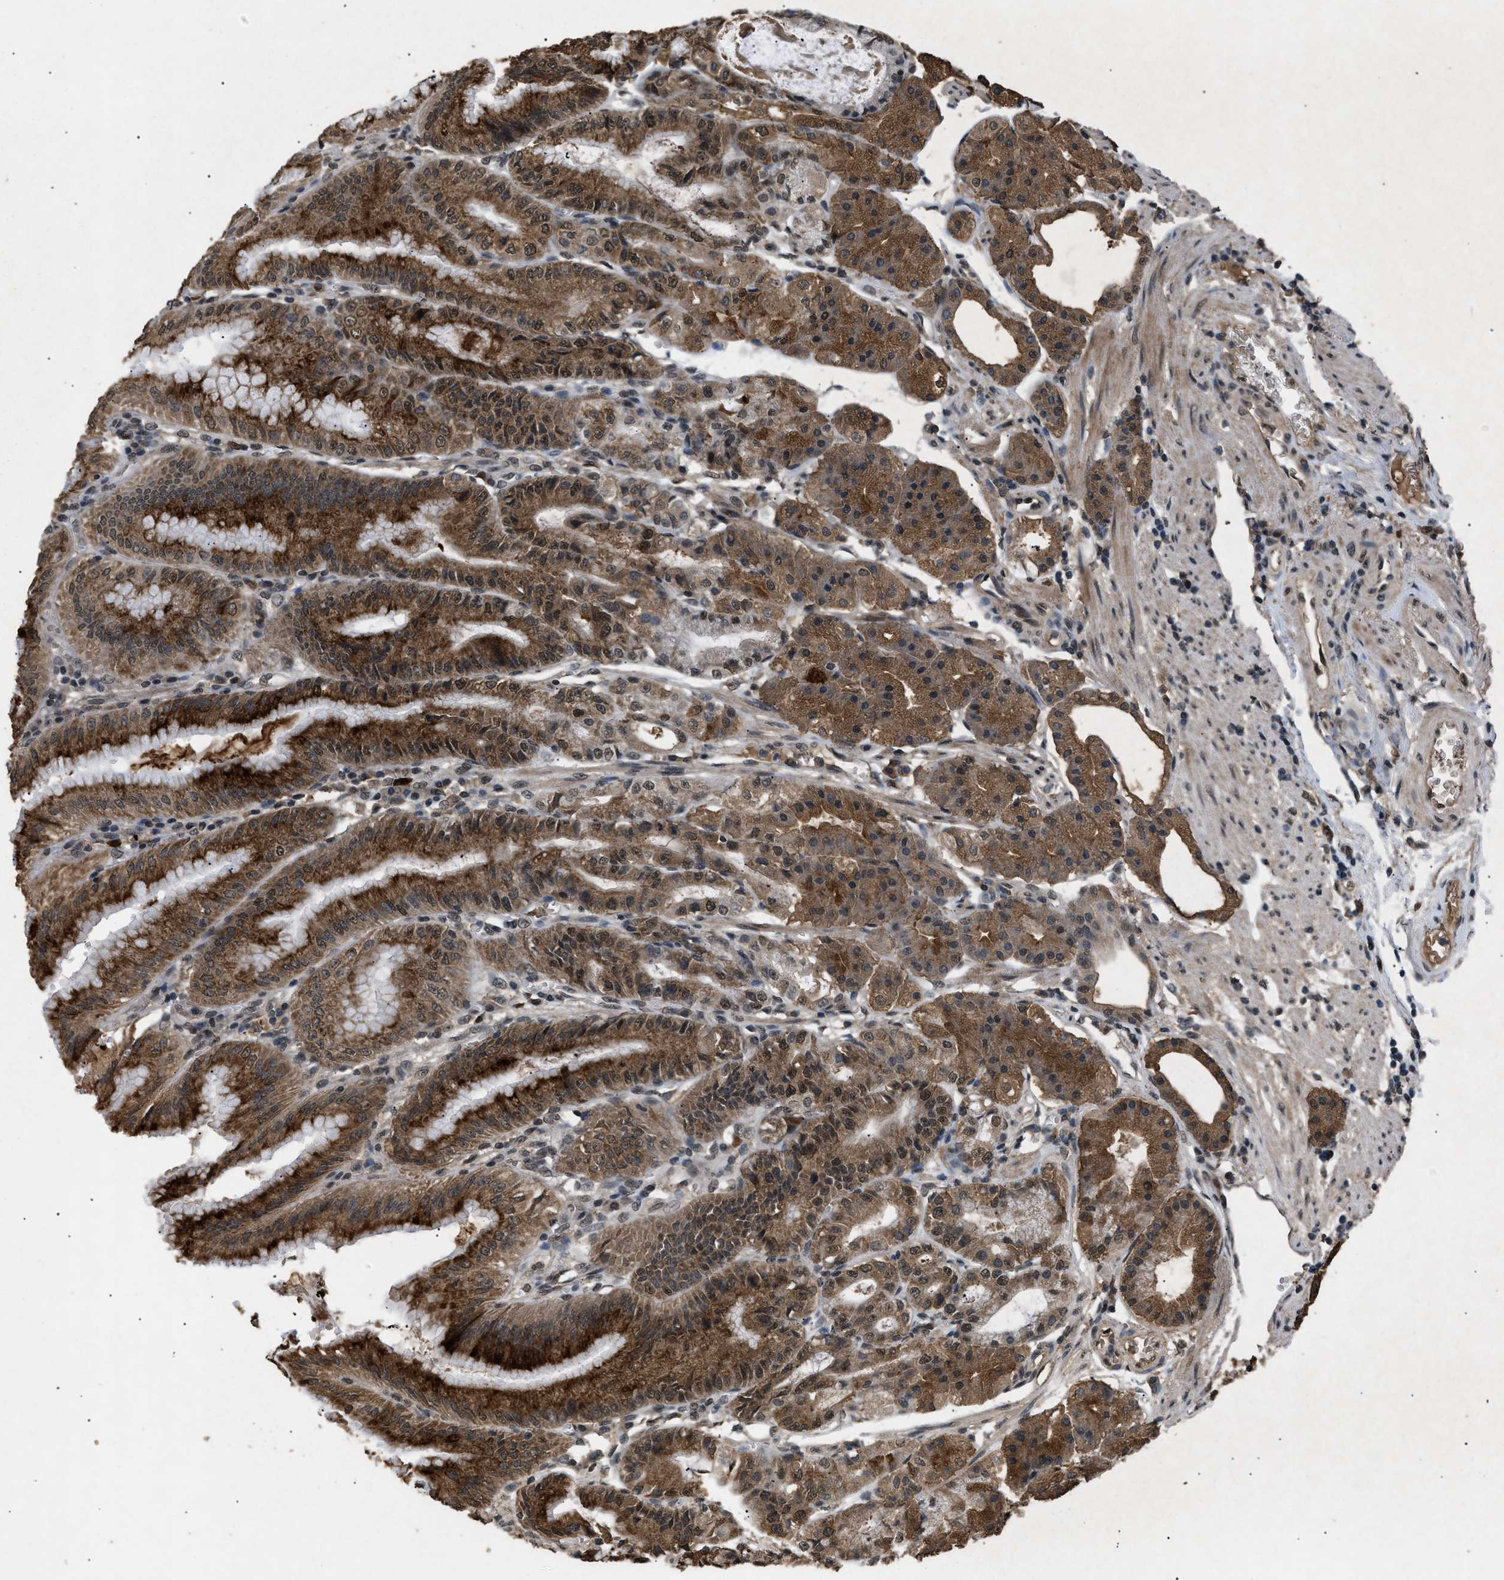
{"staining": {"intensity": "strong", "quantity": ">75%", "location": "cytoplasmic/membranous,nuclear"}, "tissue": "stomach", "cell_type": "Glandular cells", "image_type": "normal", "snomed": [{"axis": "morphology", "description": "Normal tissue, NOS"}, {"axis": "topography", "description": "Stomach, lower"}], "caption": "The immunohistochemical stain highlights strong cytoplasmic/membranous,nuclear expression in glandular cells of normal stomach.", "gene": "RBM5", "patient": {"sex": "male", "age": 71}}